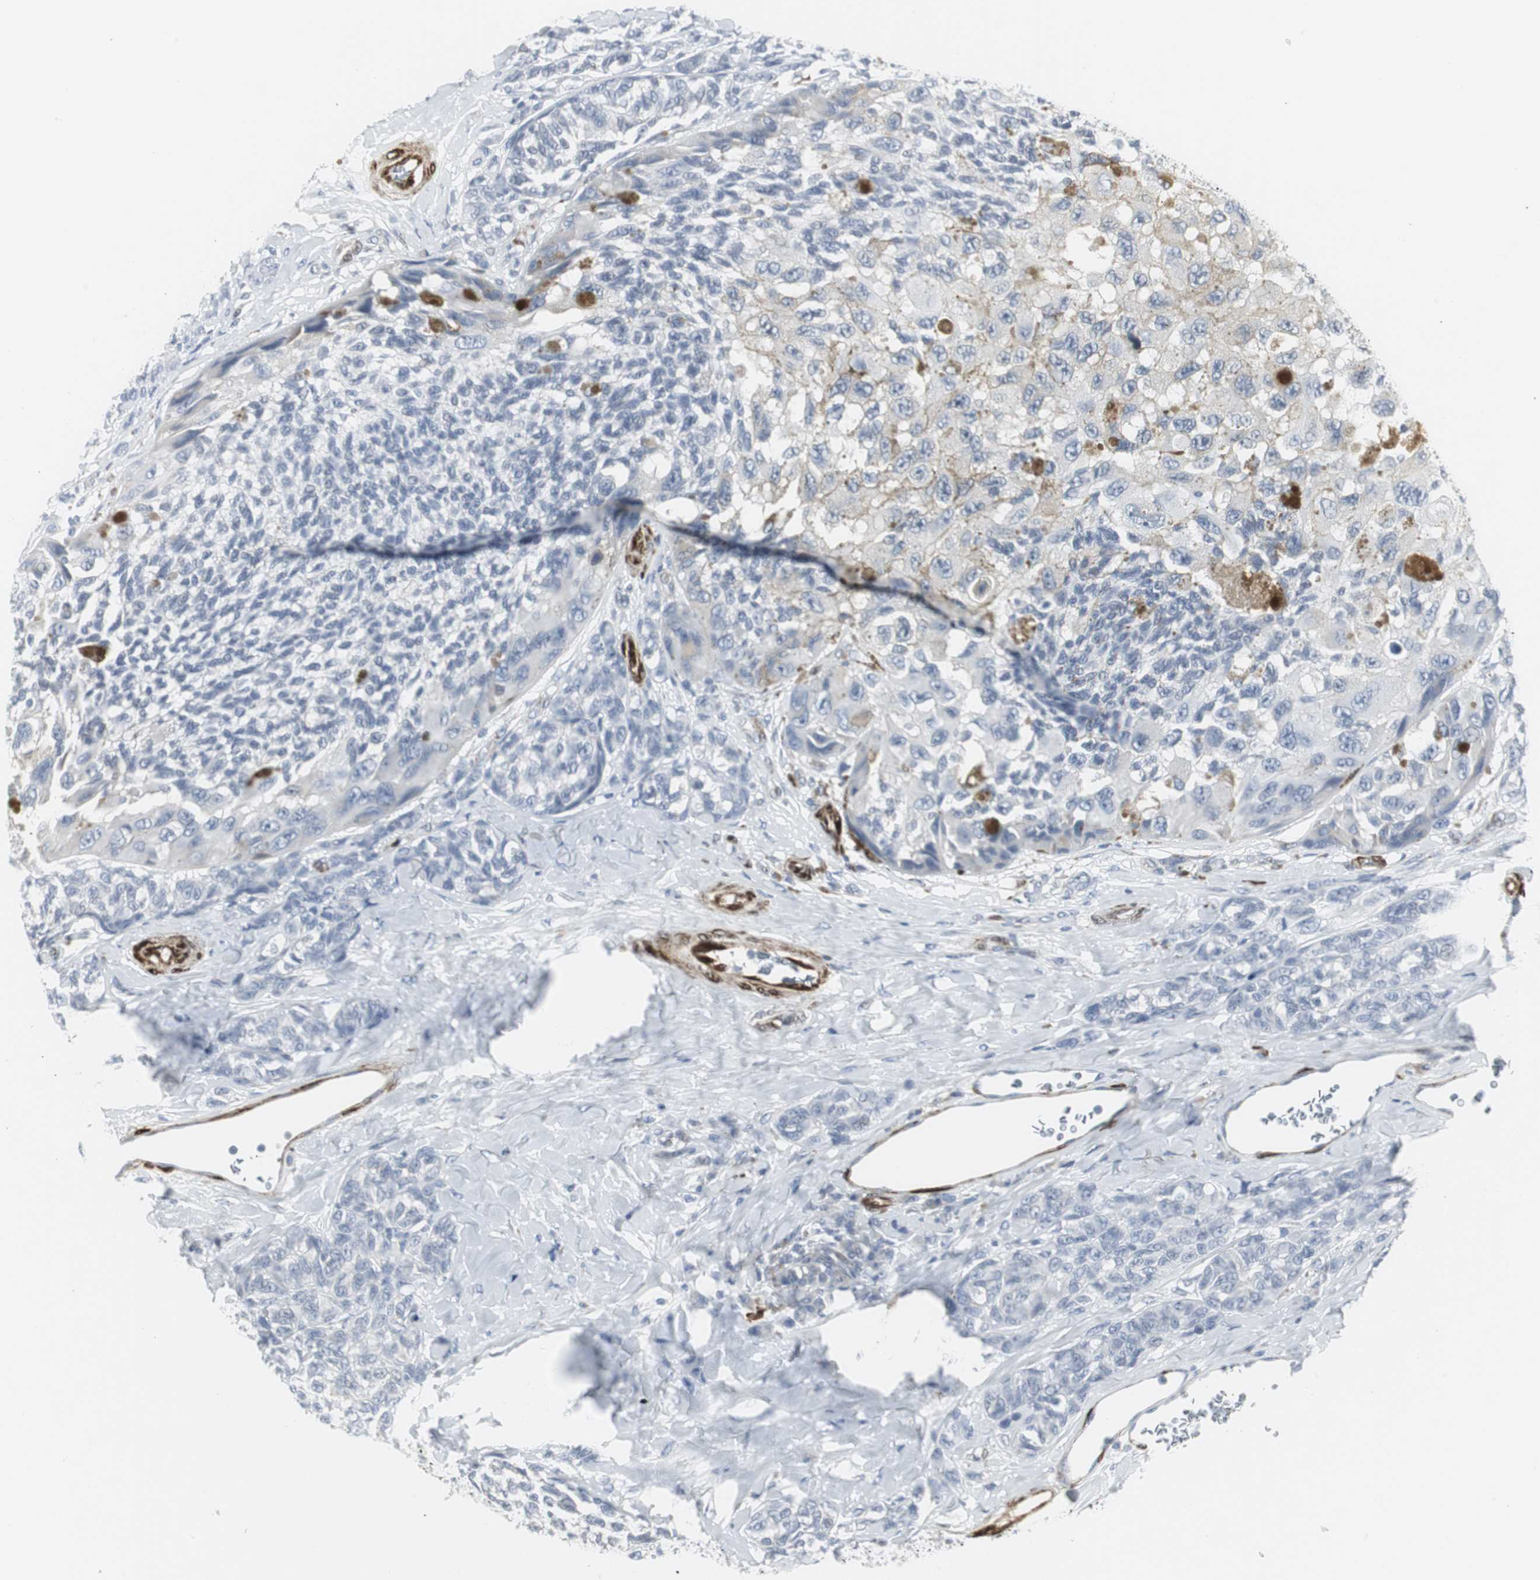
{"staining": {"intensity": "weak", "quantity": "<25%", "location": "cytoplasmic/membranous"}, "tissue": "melanoma", "cell_type": "Tumor cells", "image_type": "cancer", "snomed": [{"axis": "morphology", "description": "Malignant melanoma, NOS"}, {"axis": "topography", "description": "Skin"}], "caption": "Protein analysis of melanoma reveals no significant expression in tumor cells.", "gene": "PPP1R14A", "patient": {"sex": "female", "age": 73}}